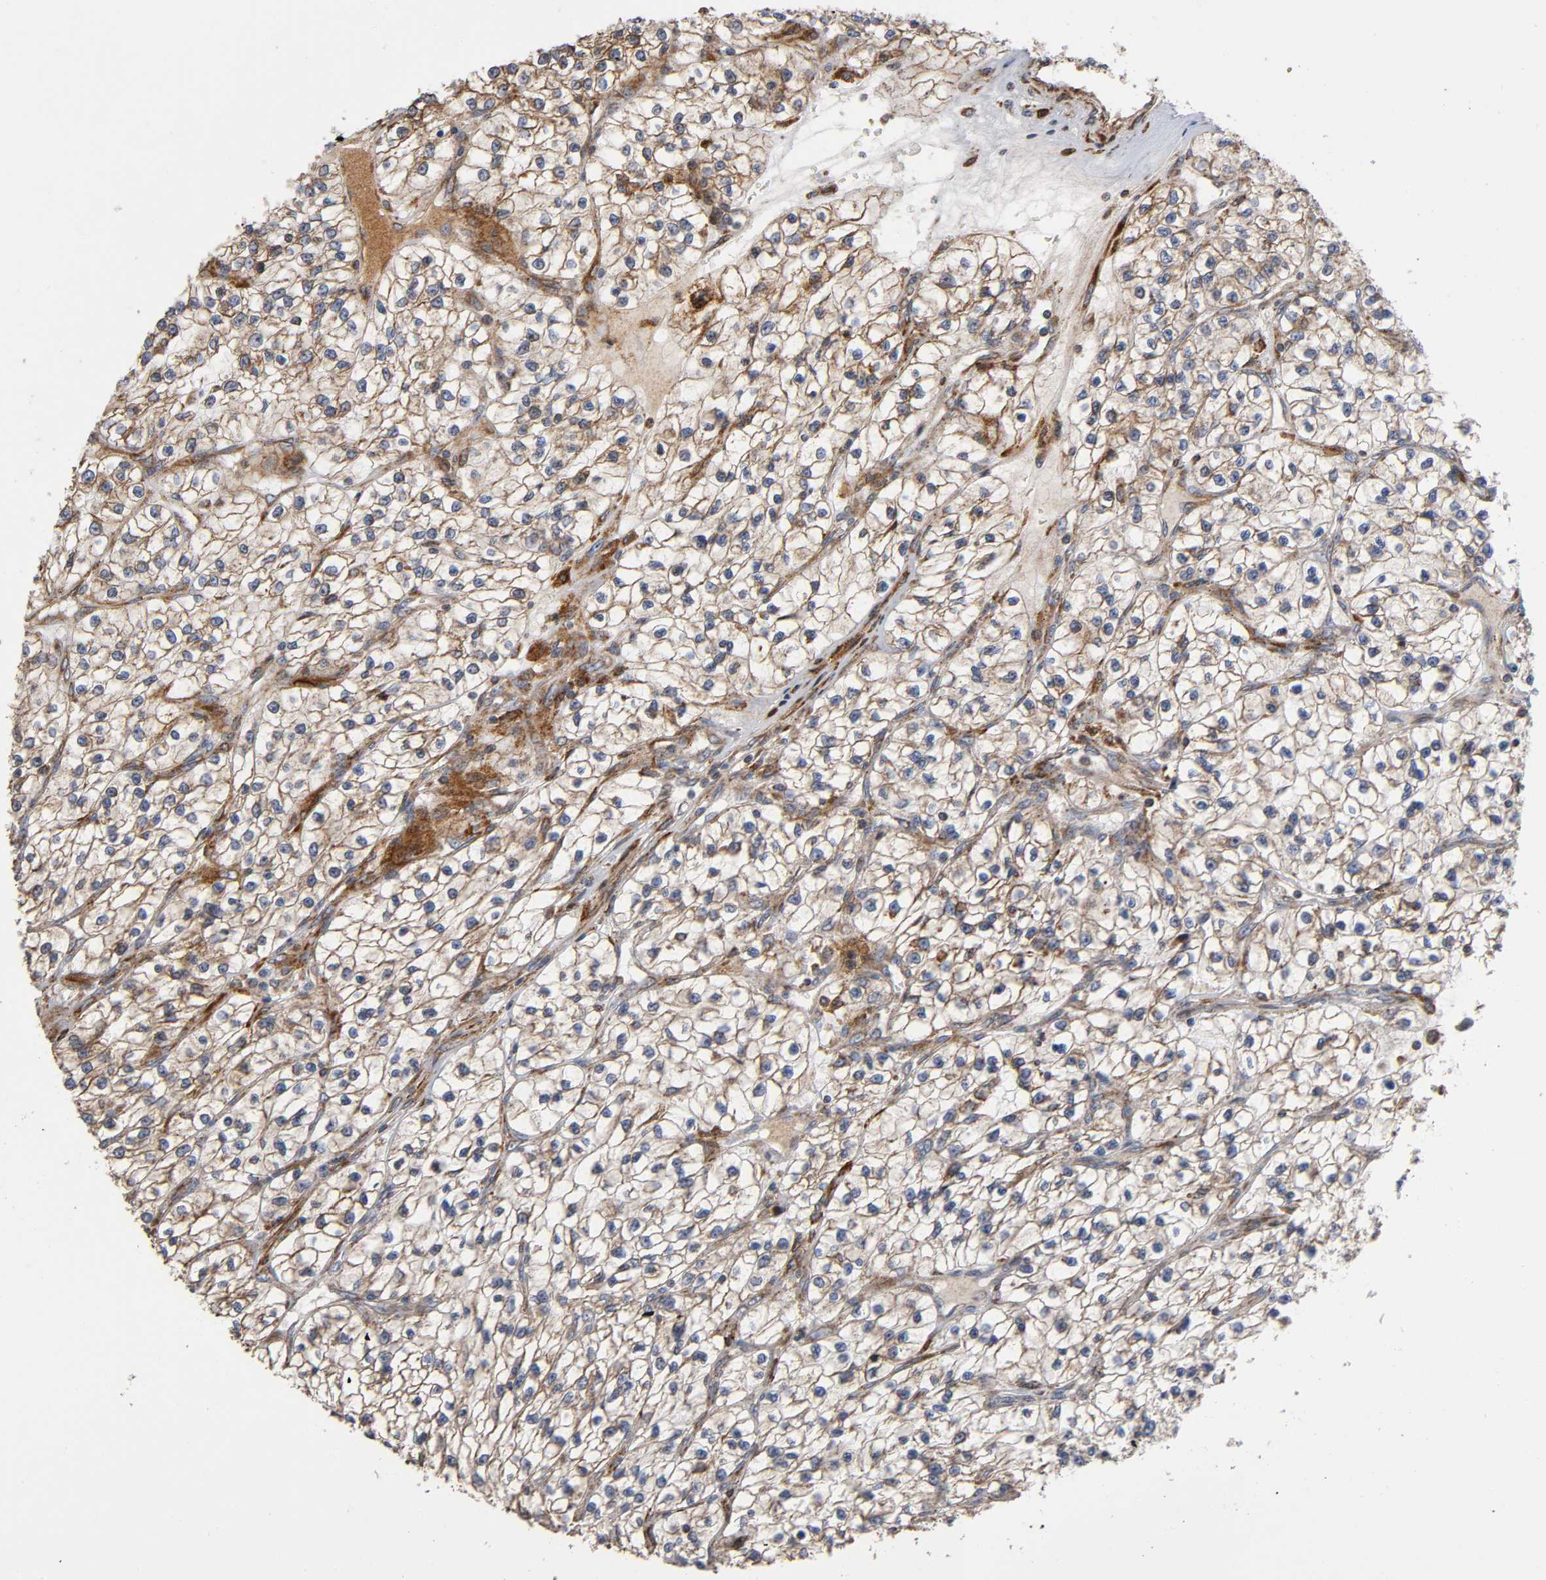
{"staining": {"intensity": "weak", "quantity": "25%-75%", "location": "cytoplasmic/membranous"}, "tissue": "renal cancer", "cell_type": "Tumor cells", "image_type": "cancer", "snomed": [{"axis": "morphology", "description": "Adenocarcinoma, NOS"}, {"axis": "topography", "description": "Kidney"}], "caption": "Renal adenocarcinoma stained with a protein marker reveals weak staining in tumor cells.", "gene": "MAP3K1", "patient": {"sex": "female", "age": 57}}